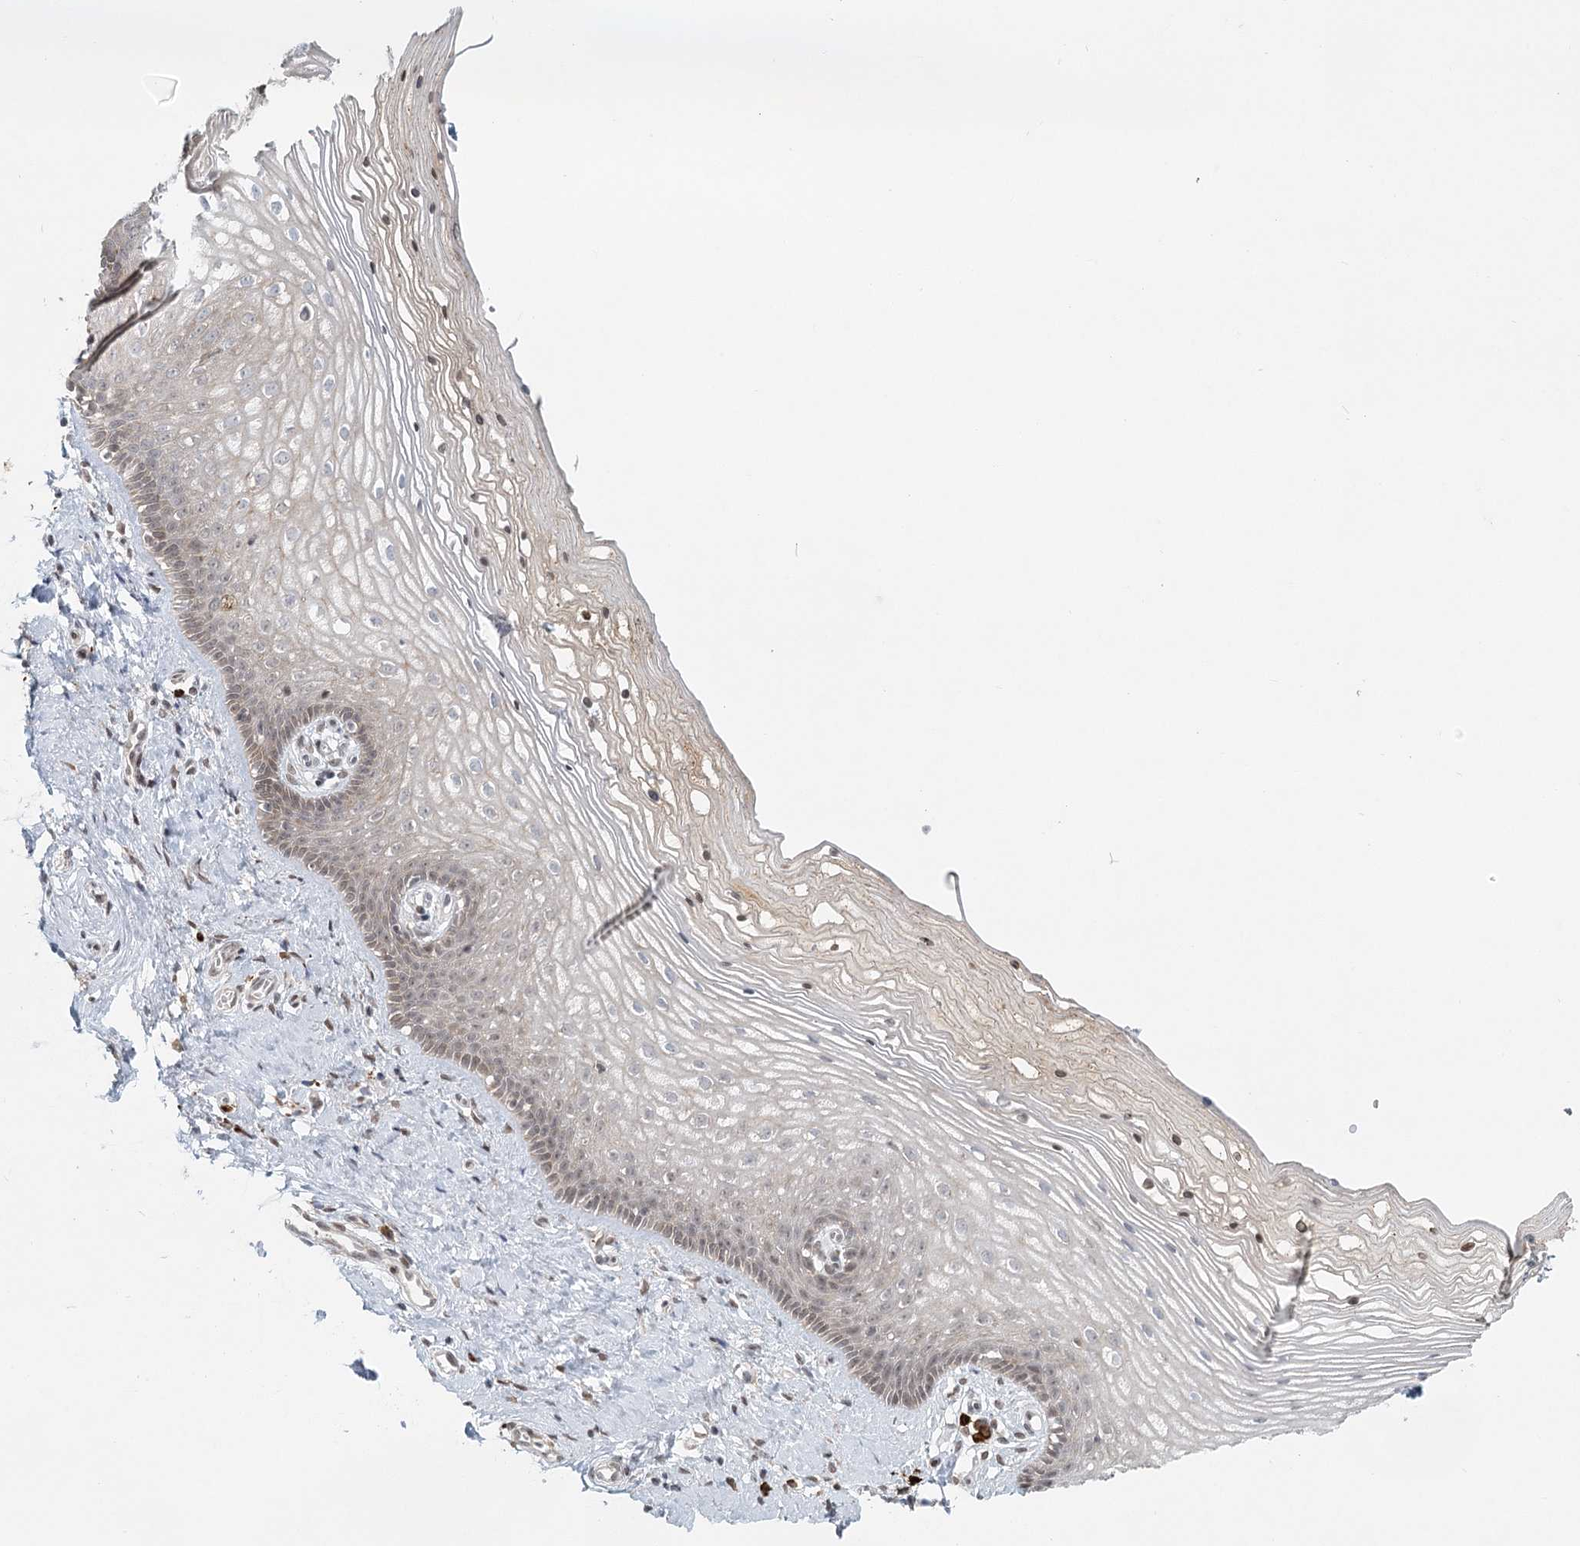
{"staining": {"intensity": "moderate", "quantity": "25%-75%", "location": "nuclear"}, "tissue": "vagina", "cell_type": "Squamous epithelial cells", "image_type": "normal", "snomed": [{"axis": "morphology", "description": "Normal tissue, NOS"}, {"axis": "topography", "description": "Vagina"}], "caption": "A brown stain labels moderate nuclear staining of a protein in squamous epithelial cells of unremarkable human vagina. The protein is stained brown, and the nuclei are stained in blue (DAB IHC with brightfield microscopy, high magnification).", "gene": "BNIP5", "patient": {"sex": "female", "age": 46}}